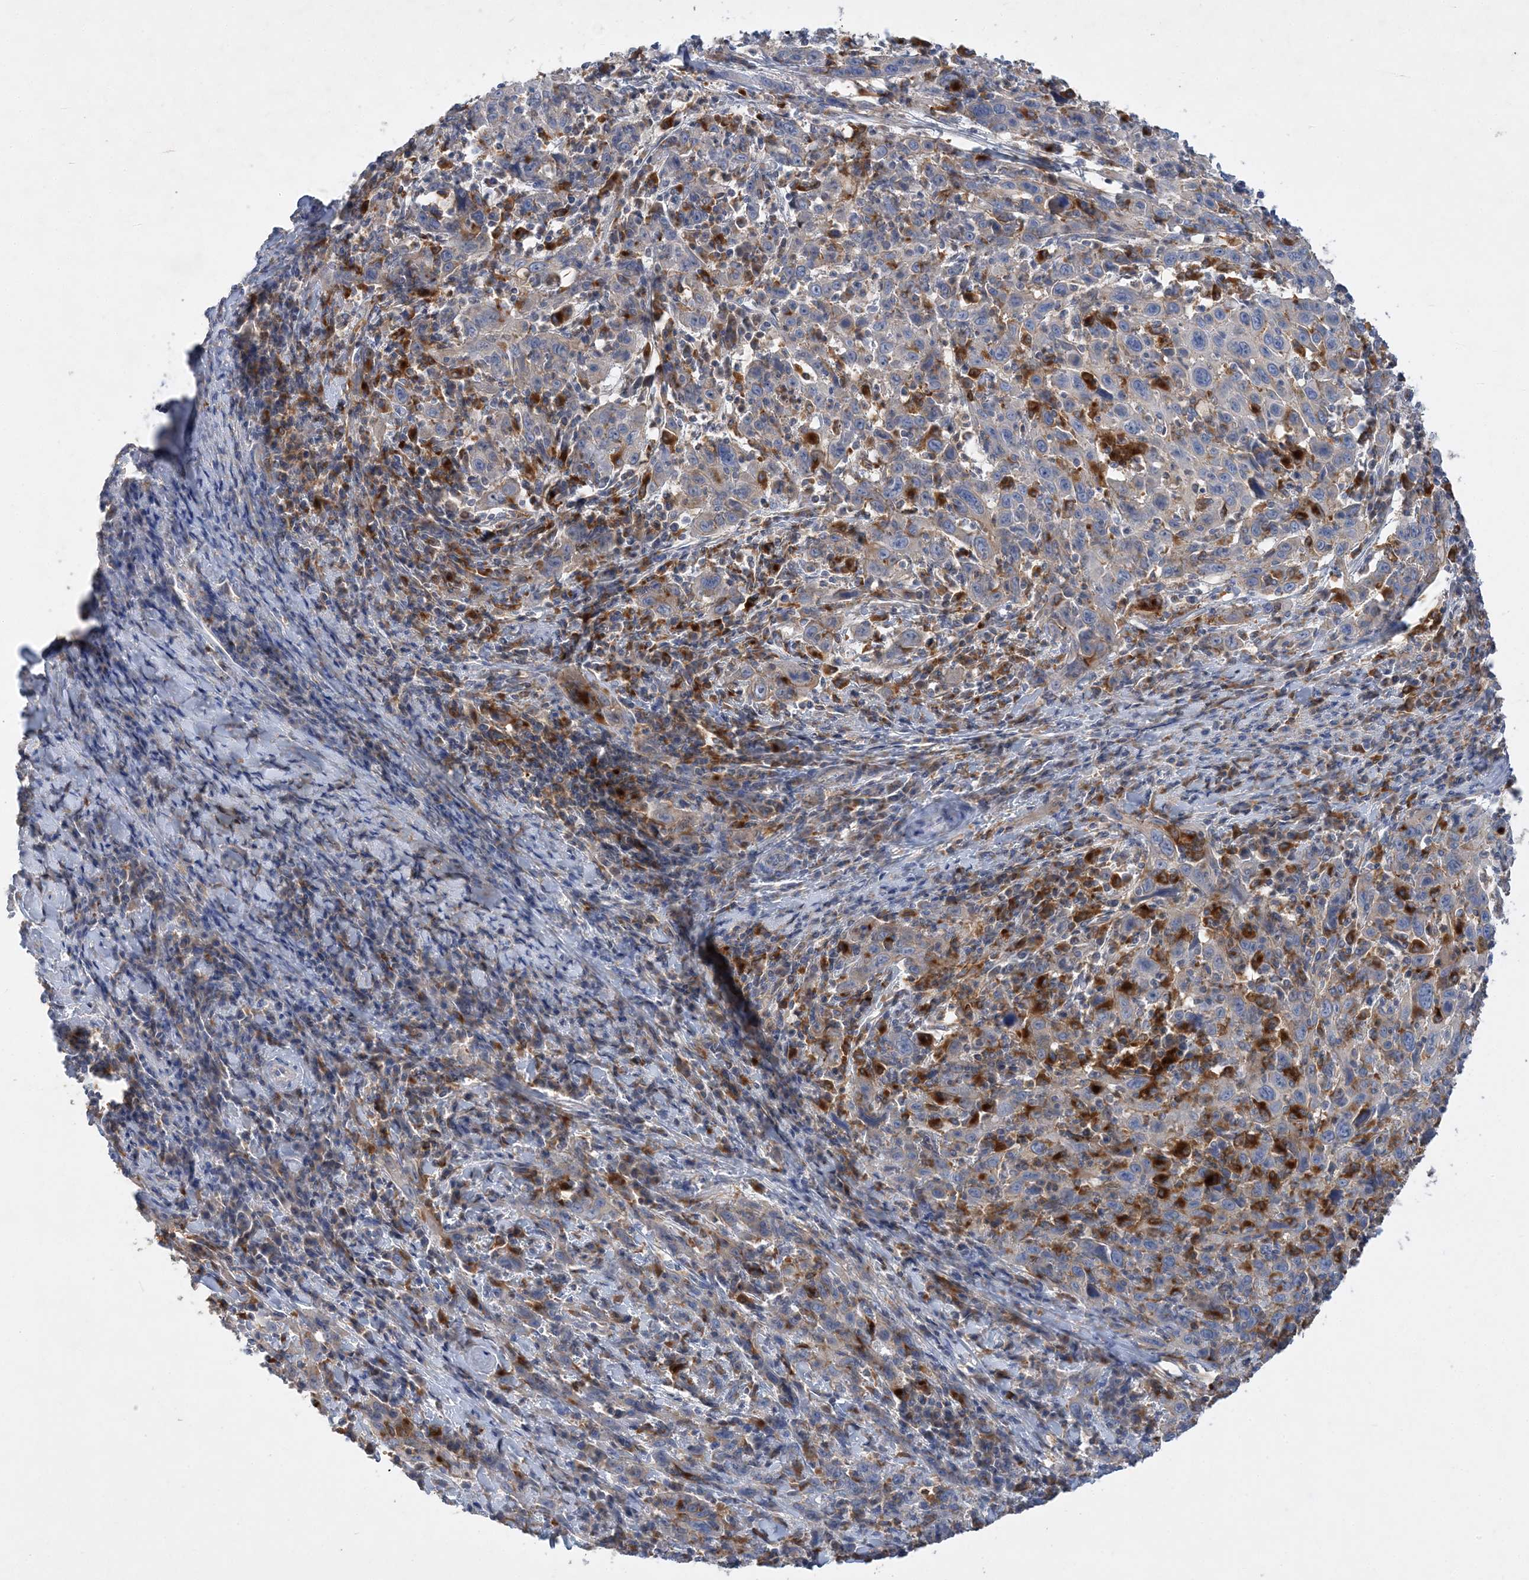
{"staining": {"intensity": "negative", "quantity": "none", "location": "none"}, "tissue": "cervical cancer", "cell_type": "Tumor cells", "image_type": "cancer", "snomed": [{"axis": "morphology", "description": "Squamous cell carcinoma, NOS"}, {"axis": "topography", "description": "Cervix"}], "caption": "Tumor cells show no significant protein expression in cervical squamous cell carcinoma.", "gene": "GRINA", "patient": {"sex": "female", "age": 46}}